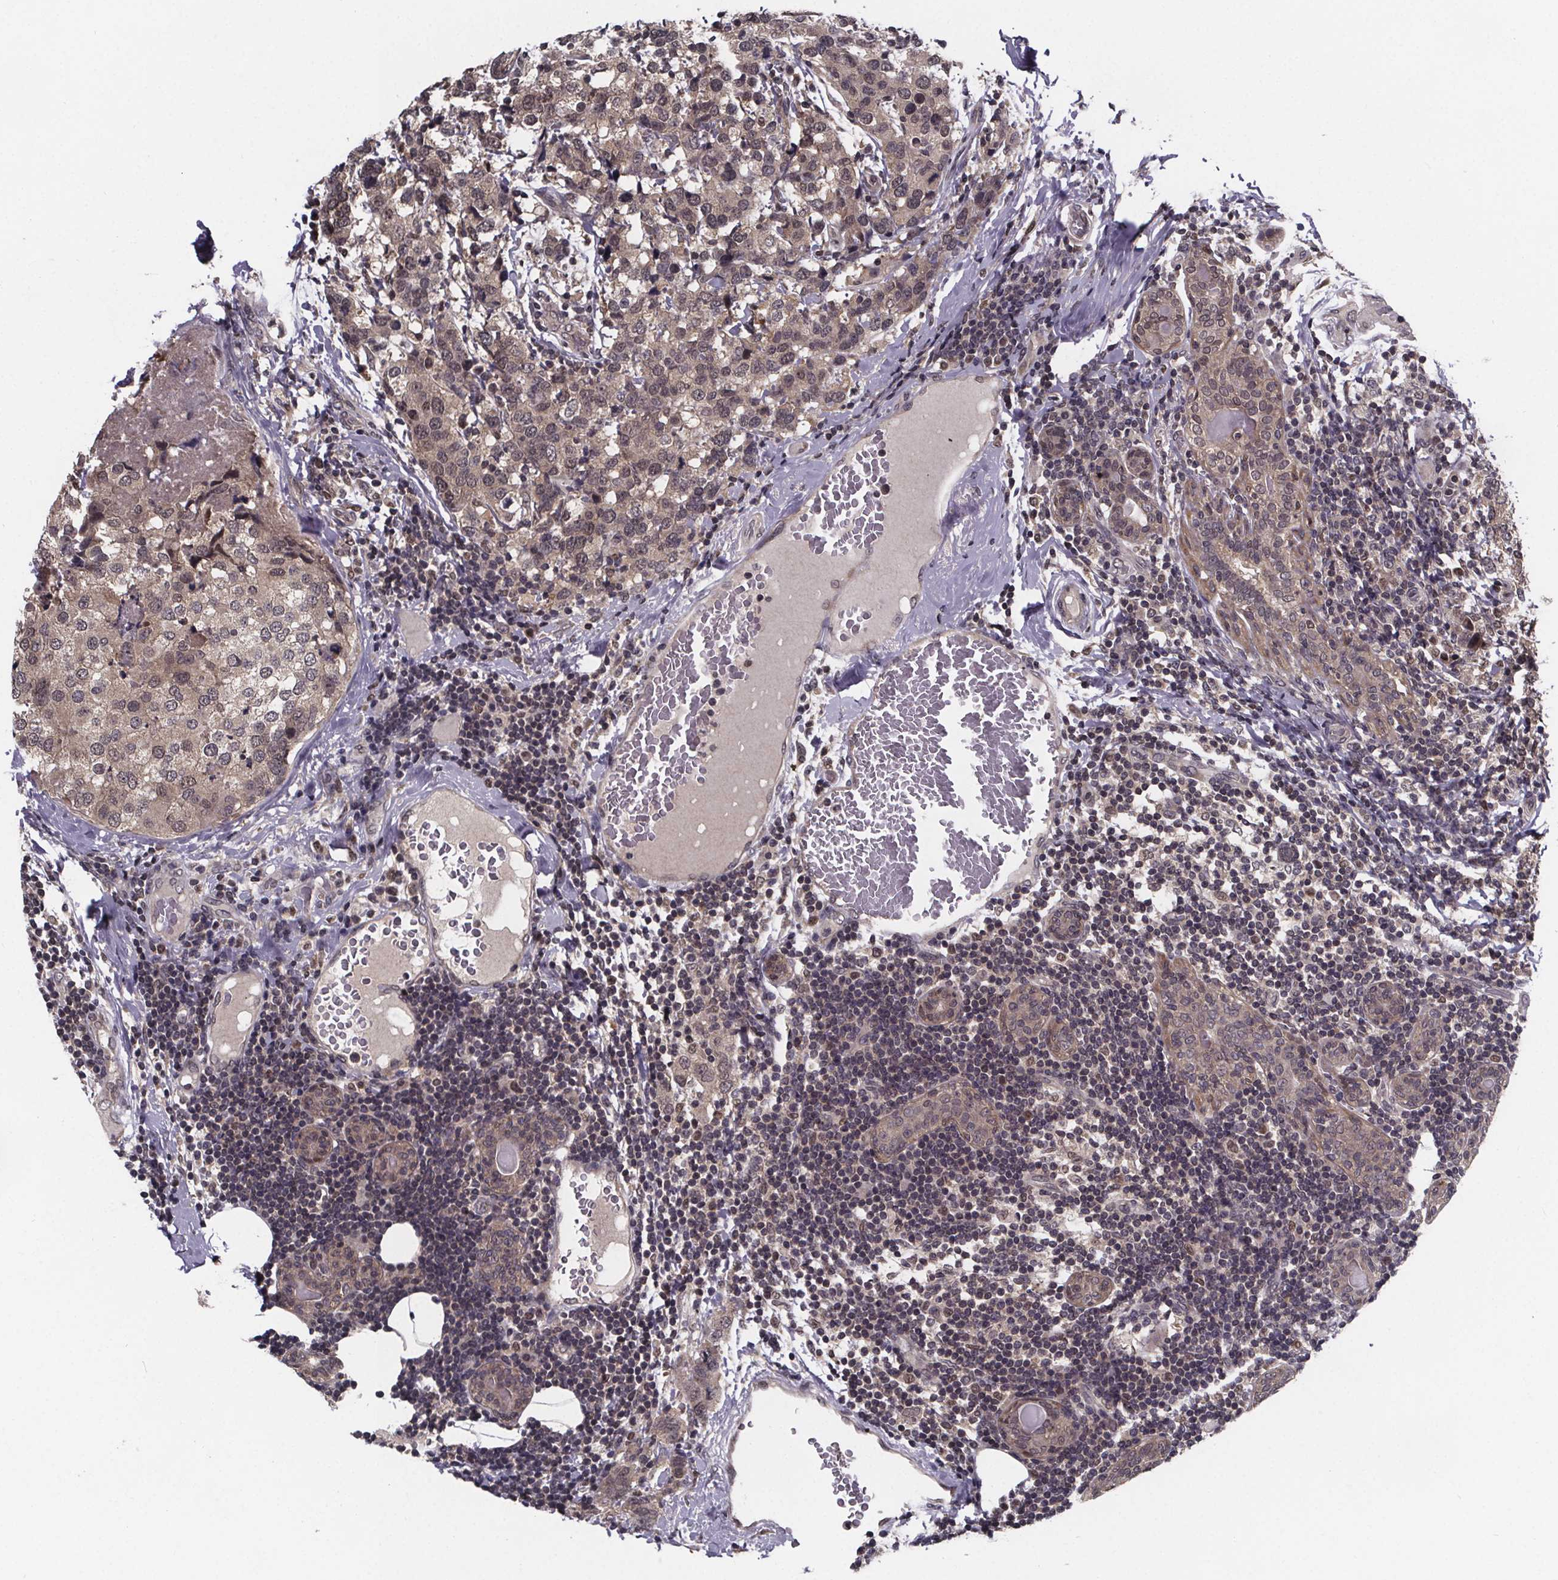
{"staining": {"intensity": "weak", "quantity": ">75%", "location": "cytoplasmic/membranous"}, "tissue": "breast cancer", "cell_type": "Tumor cells", "image_type": "cancer", "snomed": [{"axis": "morphology", "description": "Lobular carcinoma"}, {"axis": "topography", "description": "Breast"}], "caption": "A brown stain highlights weak cytoplasmic/membranous expression of a protein in breast cancer (lobular carcinoma) tumor cells. The protein of interest is shown in brown color, while the nuclei are stained blue.", "gene": "FN3KRP", "patient": {"sex": "female", "age": 59}}